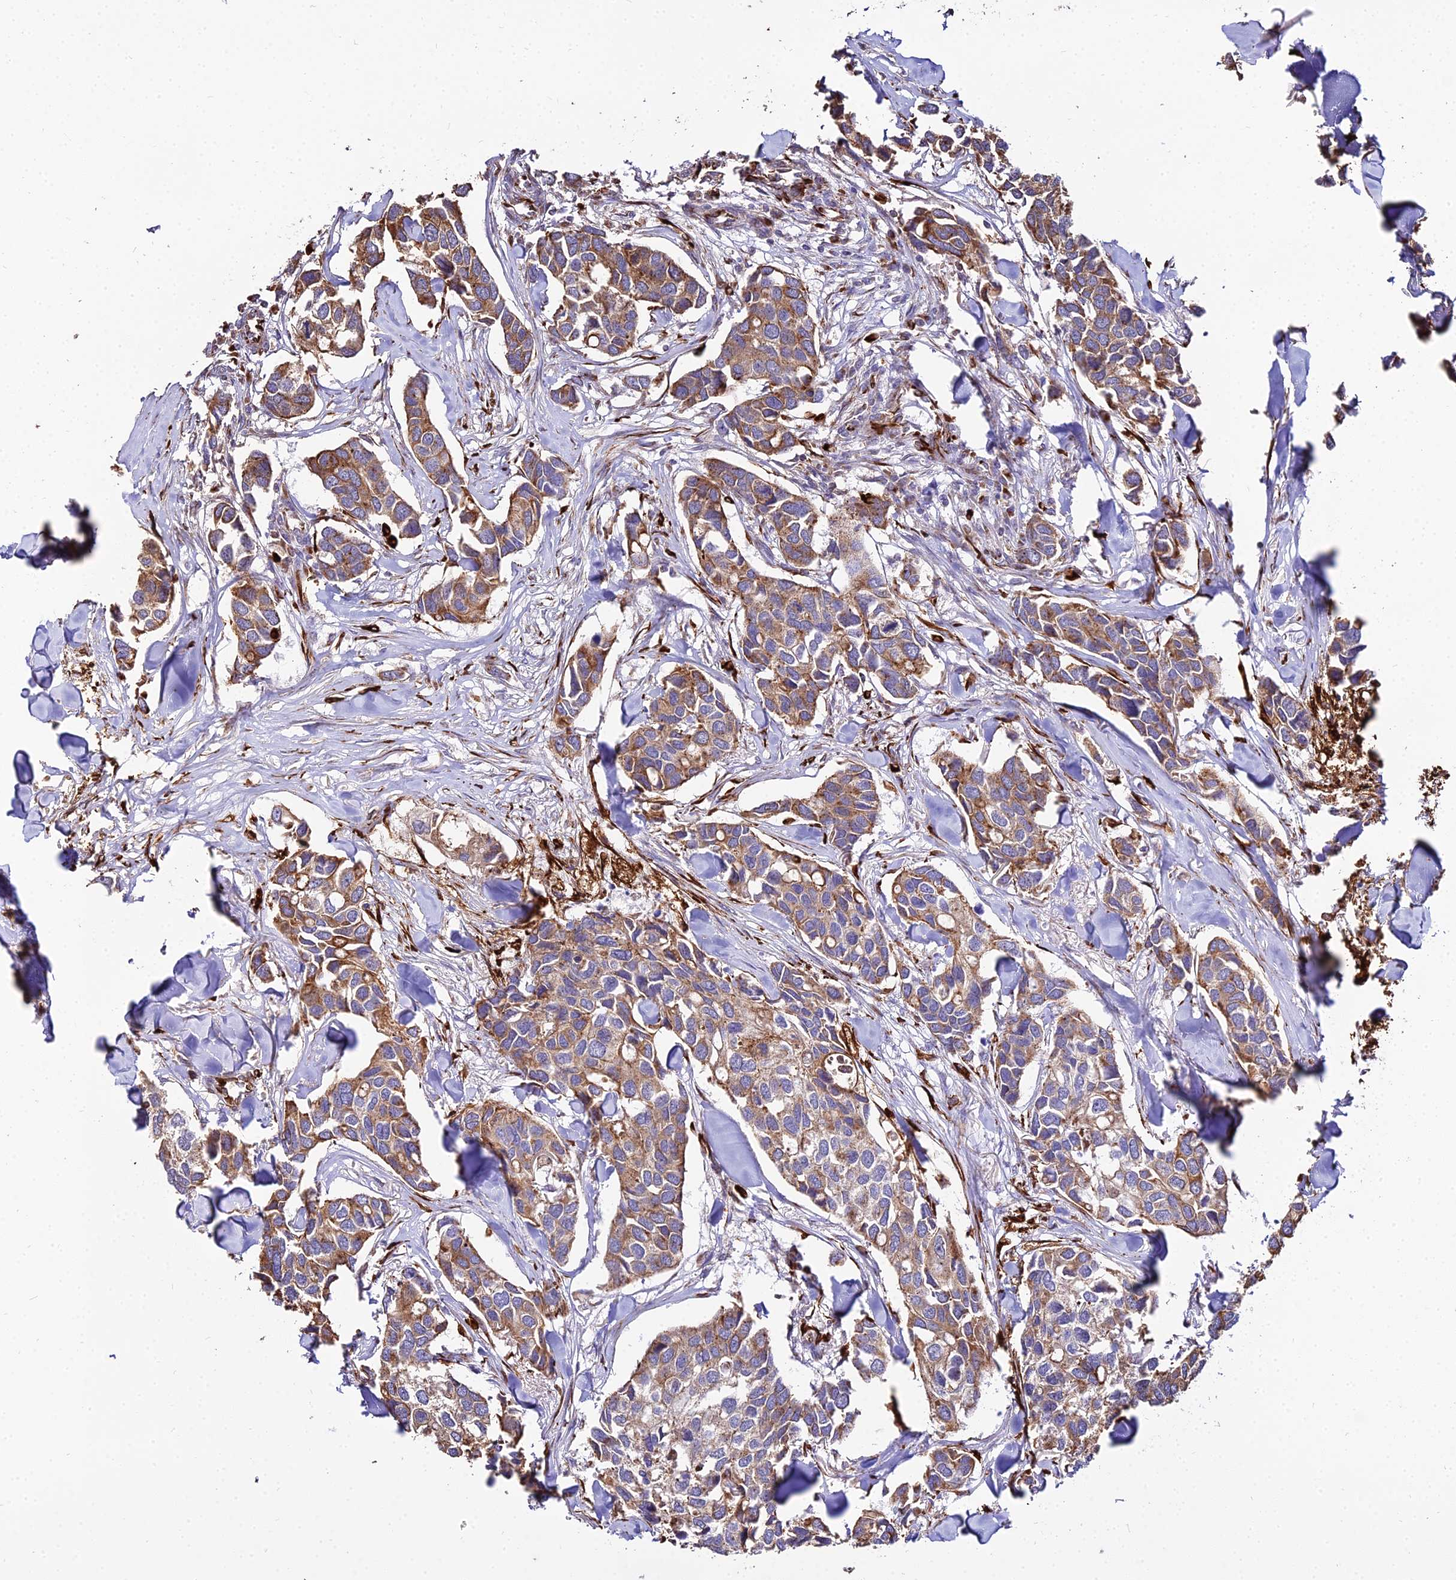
{"staining": {"intensity": "moderate", "quantity": ">75%", "location": "cytoplasmic/membranous"}, "tissue": "breast cancer", "cell_type": "Tumor cells", "image_type": "cancer", "snomed": [{"axis": "morphology", "description": "Duct carcinoma"}, {"axis": "topography", "description": "Breast"}], "caption": "This micrograph displays infiltrating ductal carcinoma (breast) stained with IHC to label a protein in brown. The cytoplasmic/membranous of tumor cells show moderate positivity for the protein. Nuclei are counter-stained blue.", "gene": "PEX19", "patient": {"sex": "female", "age": 83}}